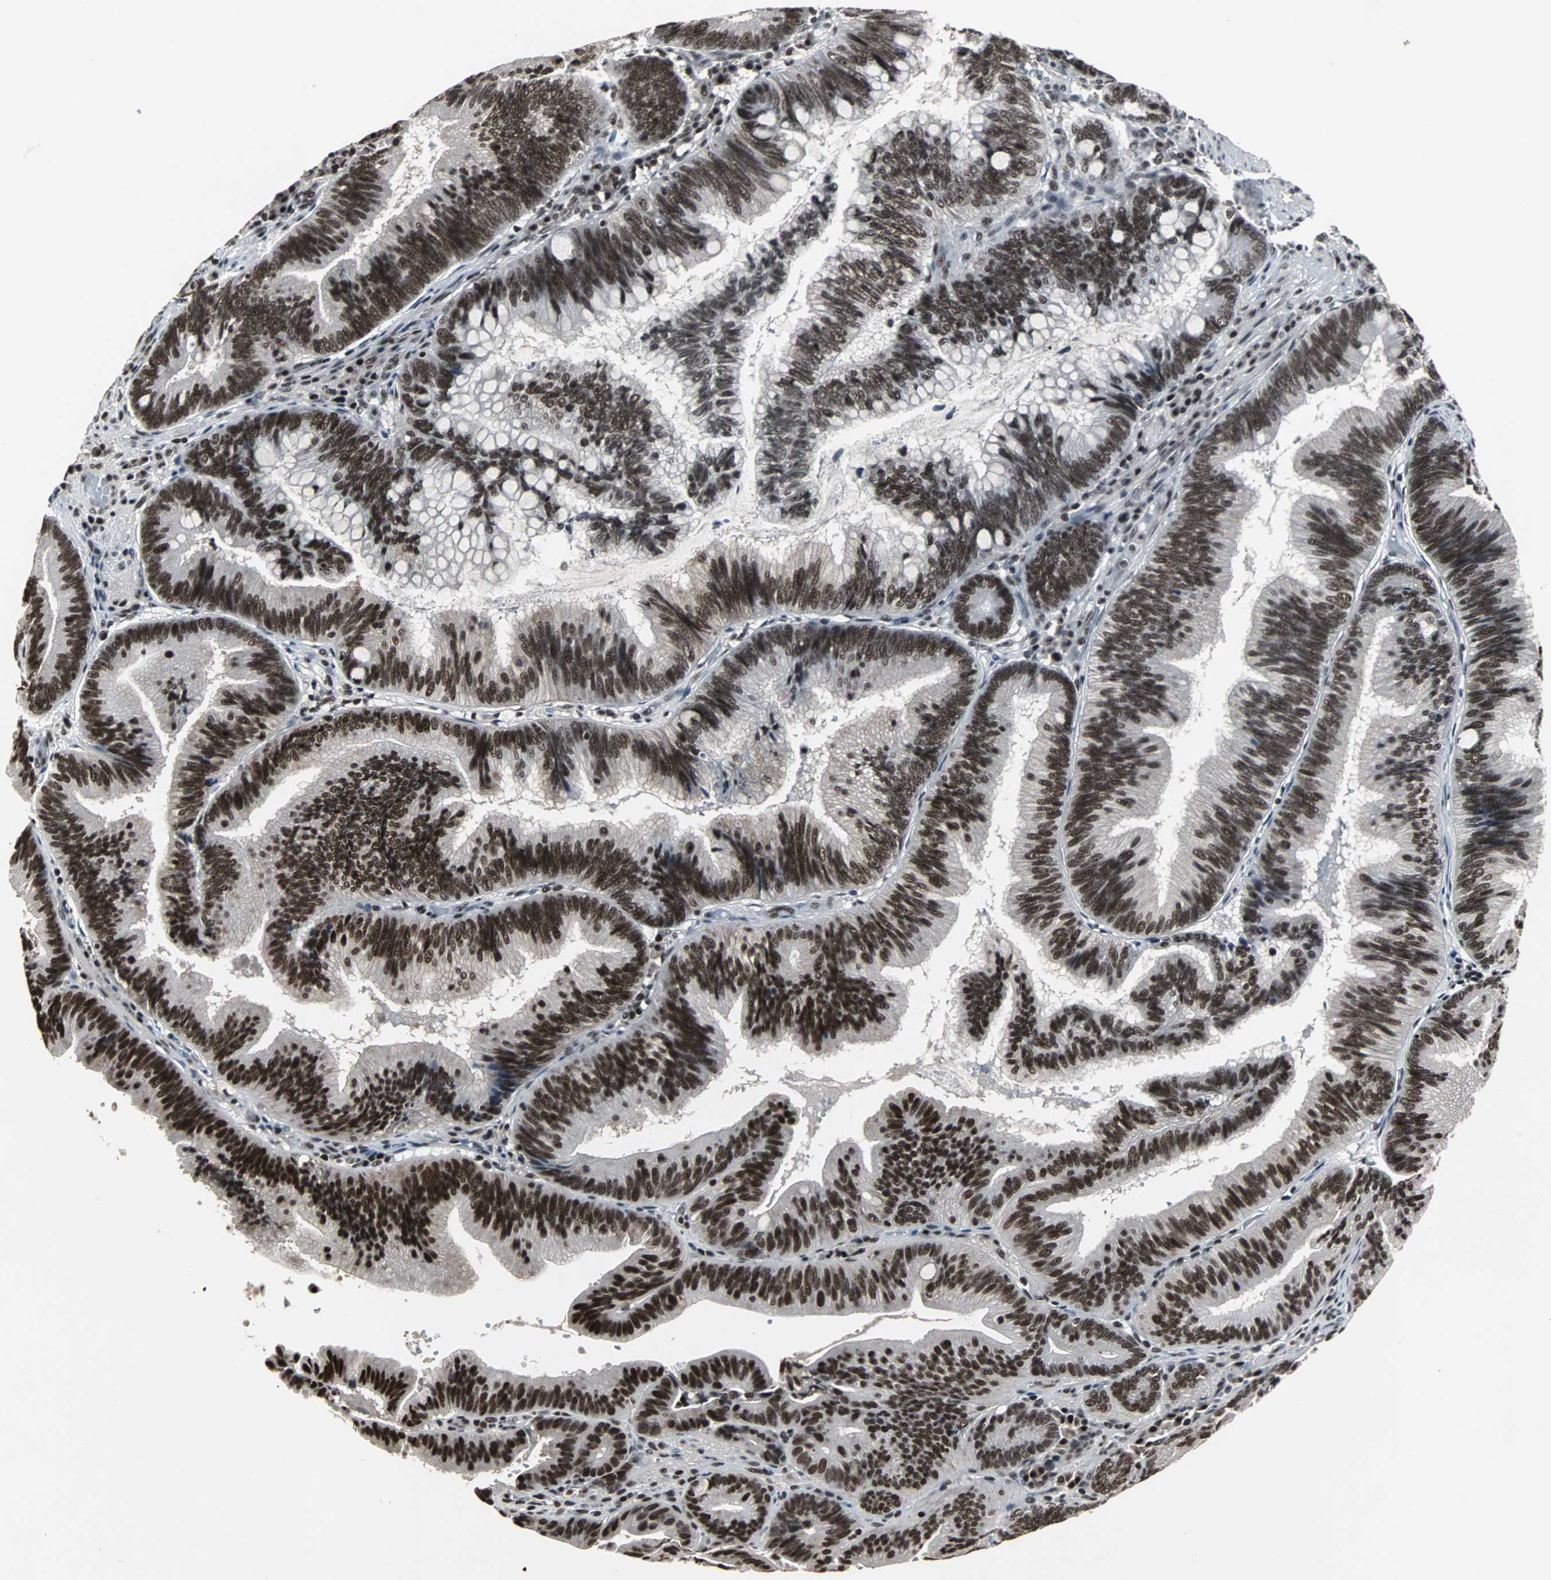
{"staining": {"intensity": "strong", "quantity": ">75%", "location": "nuclear"}, "tissue": "pancreatic cancer", "cell_type": "Tumor cells", "image_type": "cancer", "snomed": [{"axis": "morphology", "description": "Adenocarcinoma, NOS"}, {"axis": "topography", "description": "Pancreas"}], "caption": "A brown stain highlights strong nuclear expression of a protein in pancreatic cancer tumor cells.", "gene": "PNKP", "patient": {"sex": "male", "age": 82}}